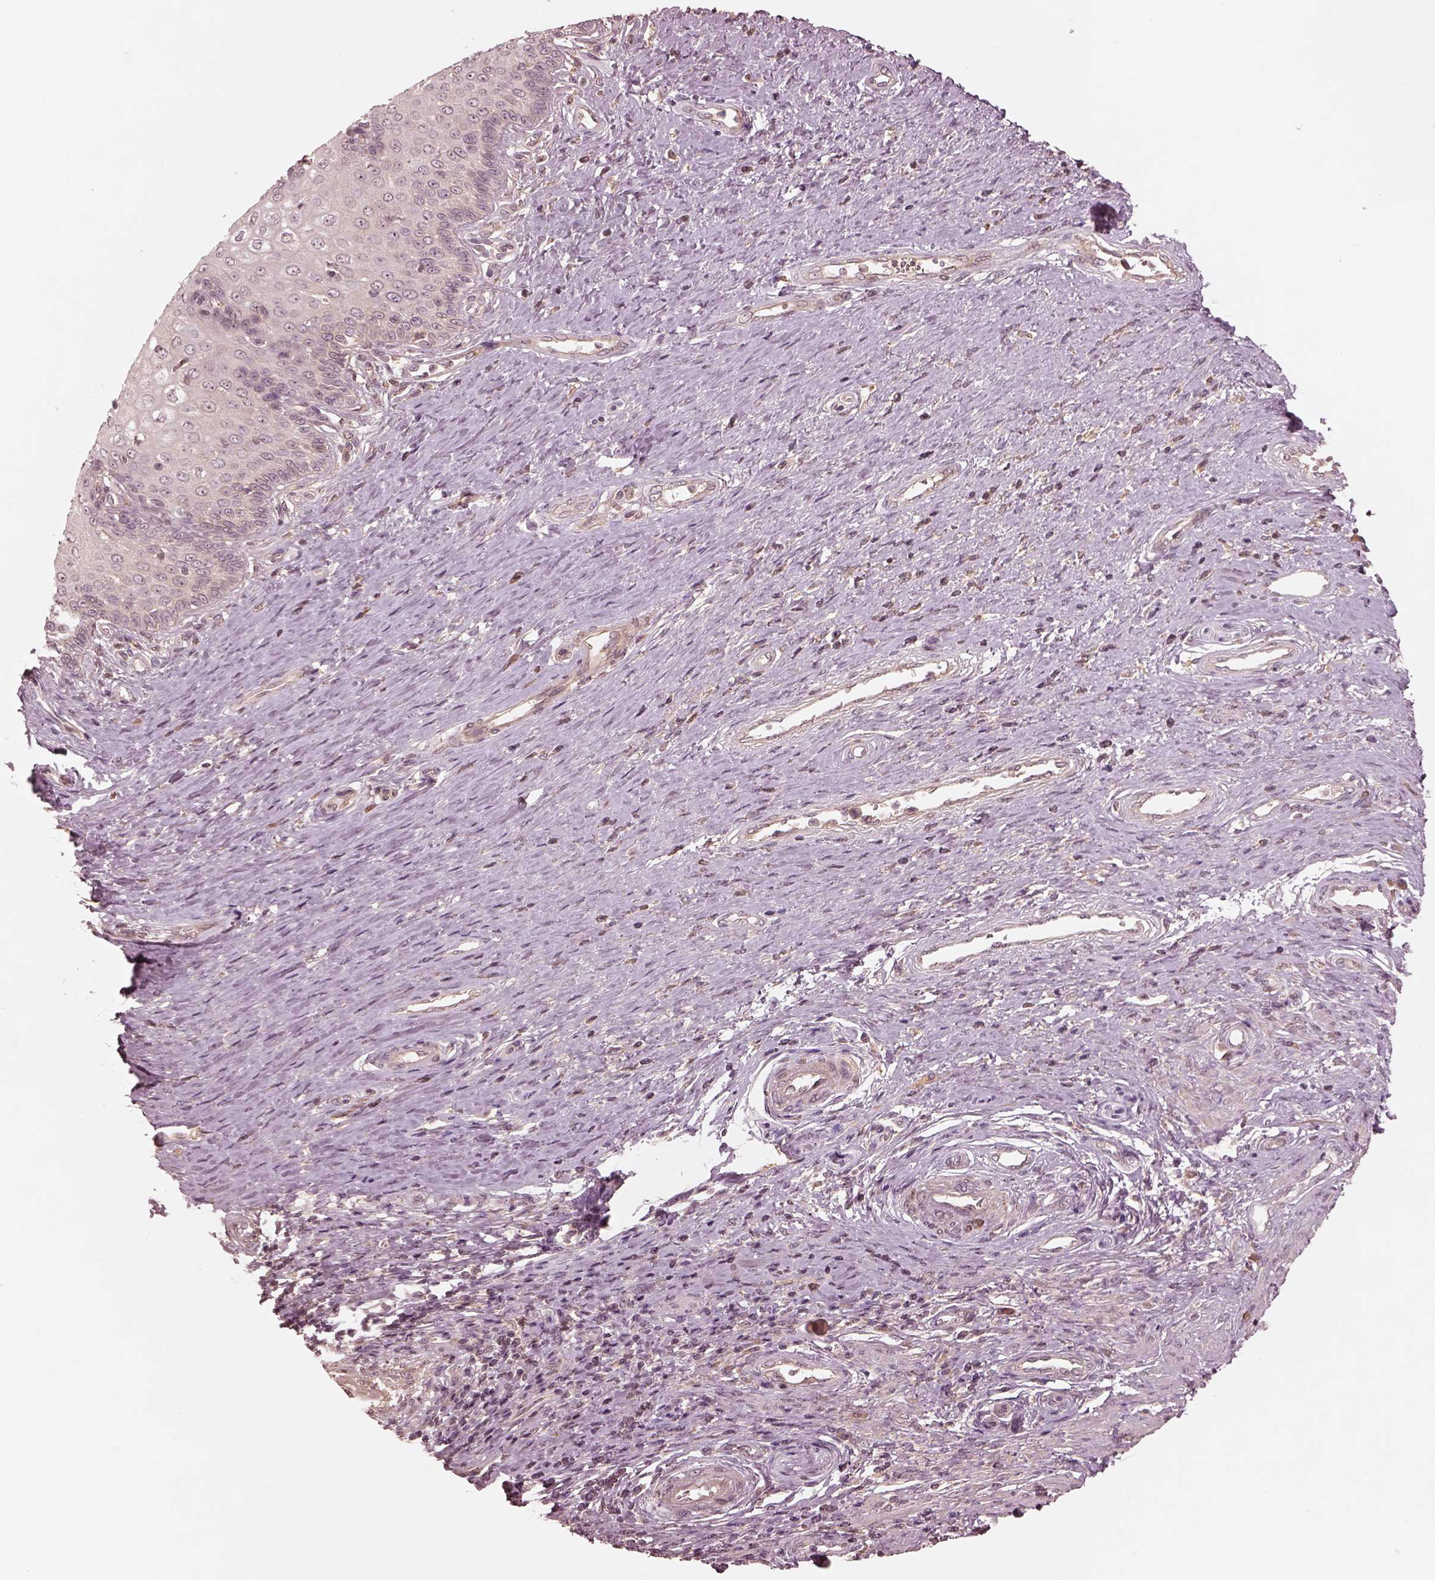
{"staining": {"intensity": "negative", "quantity": "none", "location": "none"}, "tissue": "cervical cancer", "cell_type": "Tumor cells", "image_type": "cancer", "snomed": [{"axis": "morphology", "description": "Squamous cell carcinoma, NOS"}, {"axis": "topography", "description": "Cervix"}], "caption": "Immunohistochemical staining of human squamous cell carcinoma (cervical) exhibits no significant positivity in tumor cells.", "gene": "TF", "patient": {"sex": "female", "age": 26}}